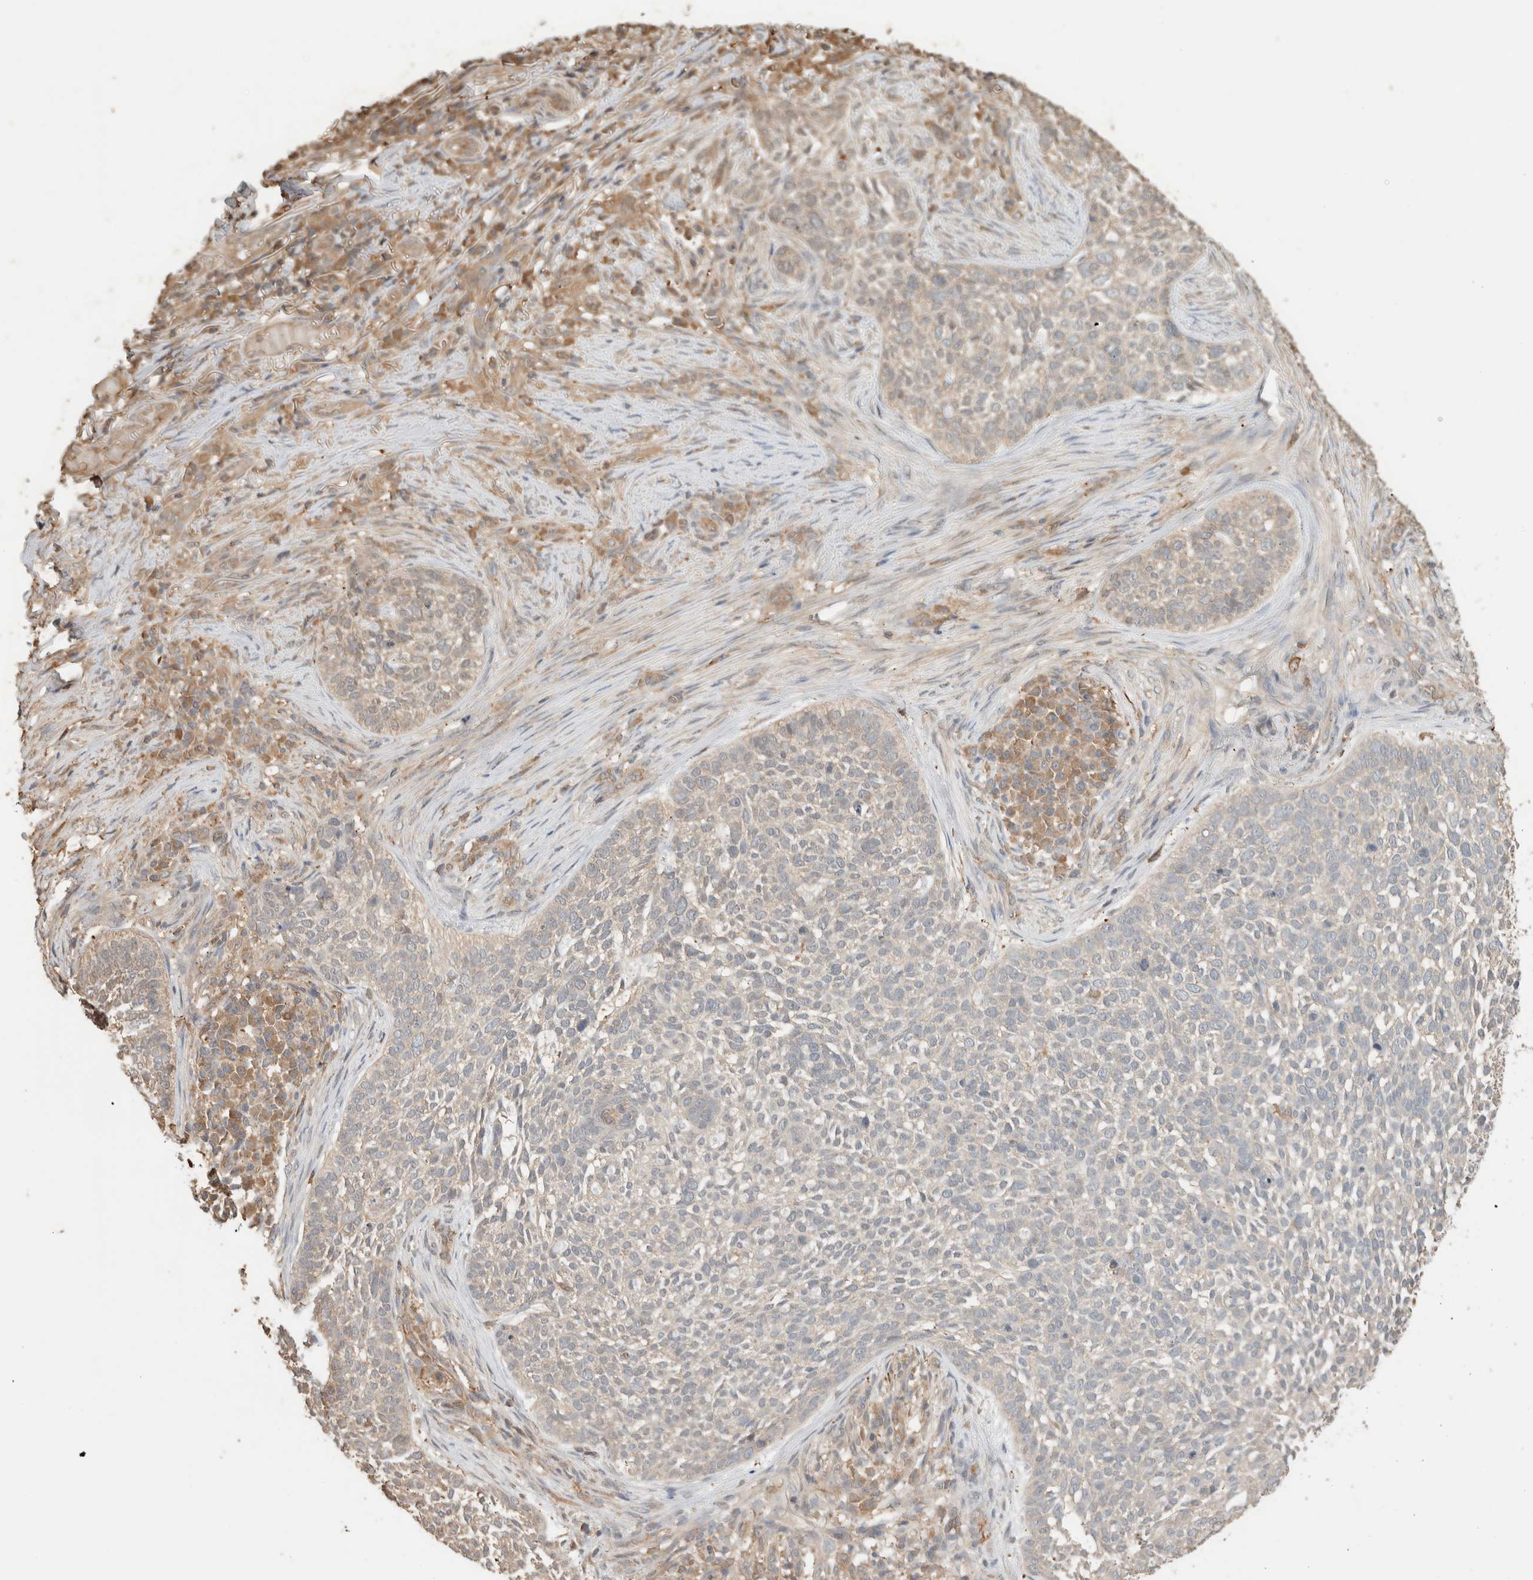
{"staining": {"intensity": "negative", "quantity": "none", "location": "none"}, "tissue": "skin cancer", "cell_type": "Tumor cells", "image_type": "cancer", "snomed": [{"axis": "morphology", "description": "Basal cell carcinoma"}, {"axis": "topography", "description": "Skin"}], "caption": "The IHC histopathology image has no significant positivity in tumor cells of basal cell carcinoma (skin) tissue.", "gene": "YWHAH", "patient": {"sex": "female", "age": 64}}